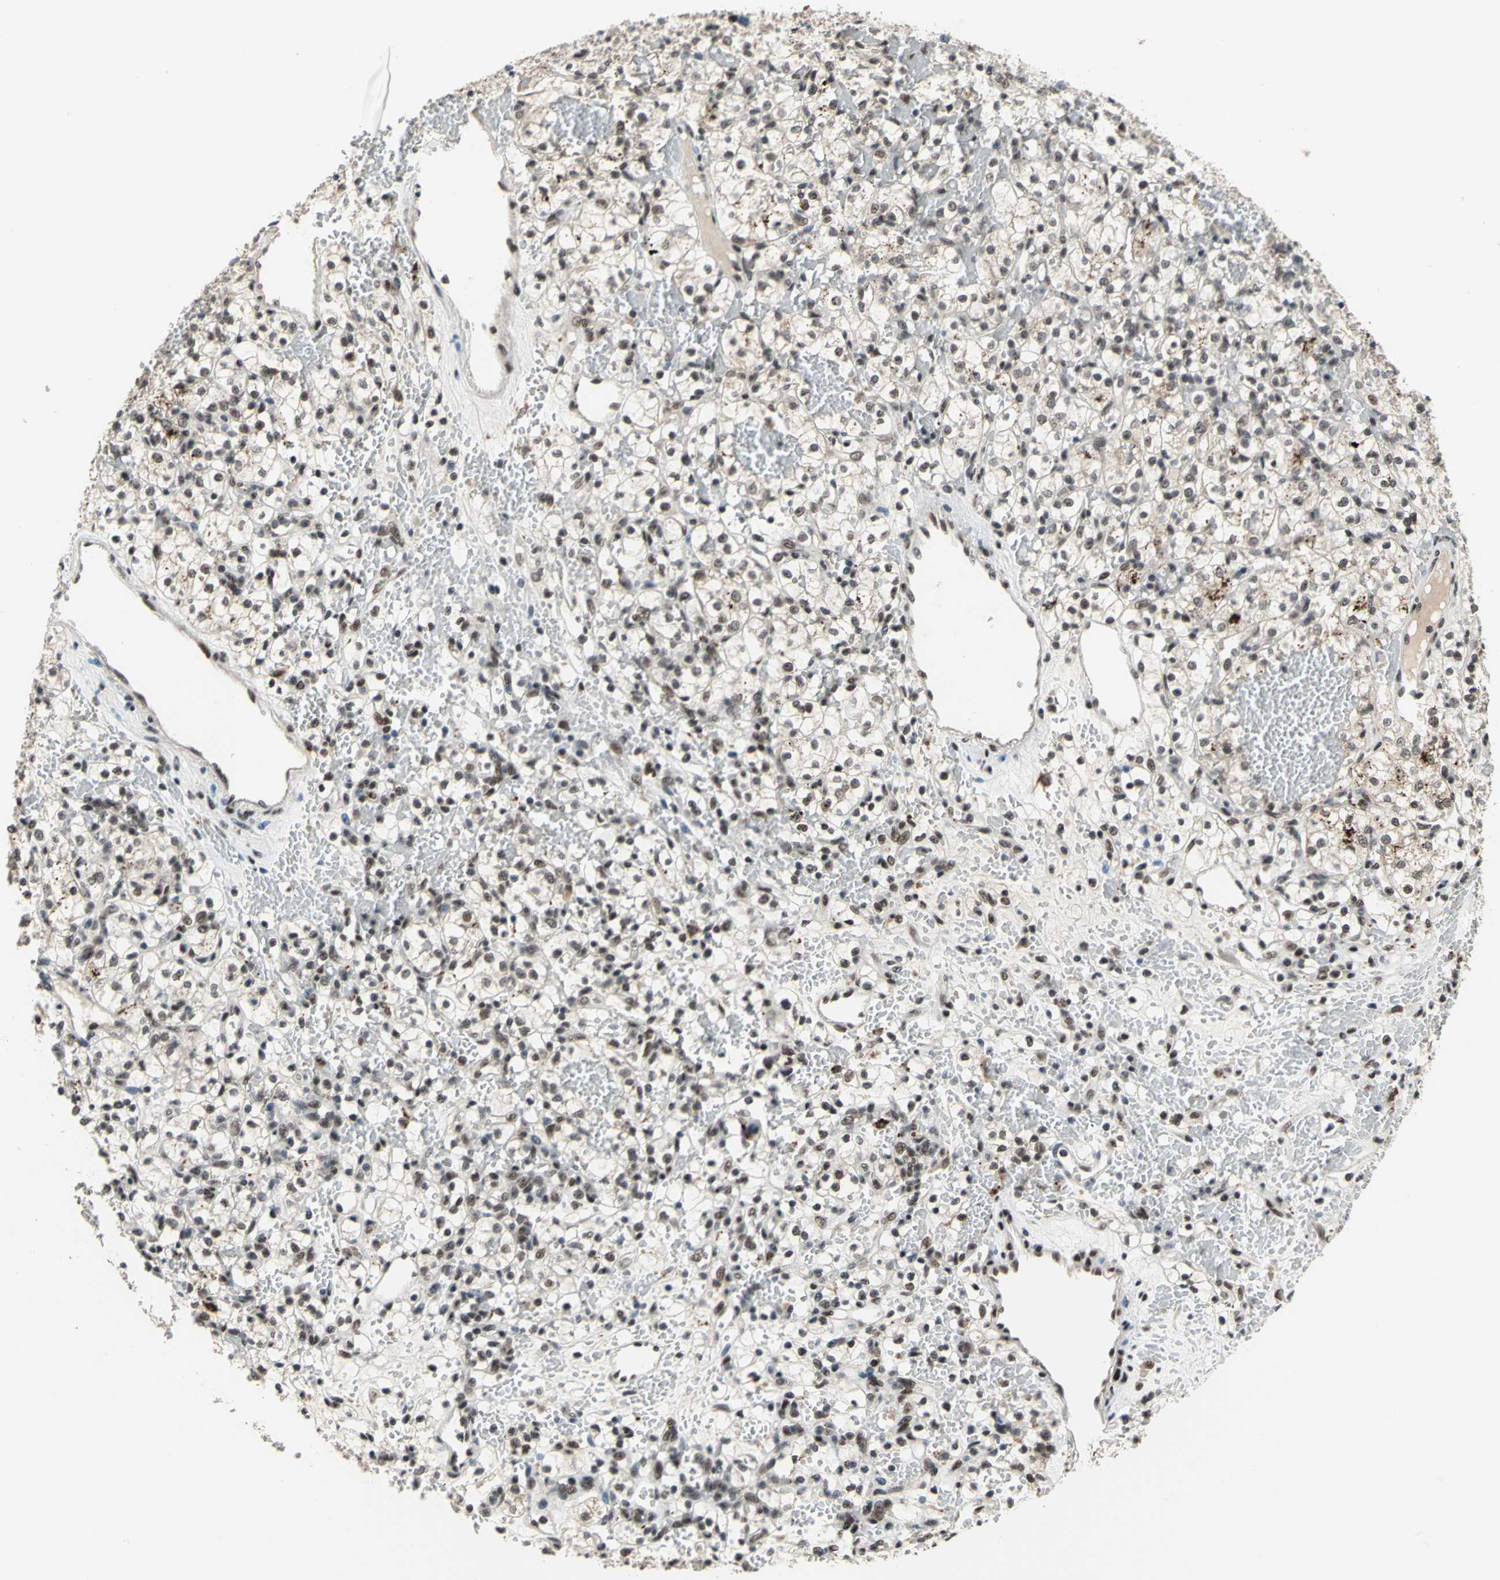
{"staining": {"intensity": "weak", "quantity": ">75%", "location": "nuclear"}, "tissue": "renal cancer", "cell_type": "Tumor cells", "image_type": "cancer", "snomed": [{"axis": "morphology", "description": "Adenocarcinoma, NOS"}, {"axis": "topography", "description": "Kidney"}], "caption": "This photomicrograph demonstrates immunohistochemistry (IHC) staining of human adenocarcinoma (renal), with low weak nuclear staining in approximately >75% of tumor cells.", "gene": "ELF2", "patient": {"sex": "female", "age": 60}}